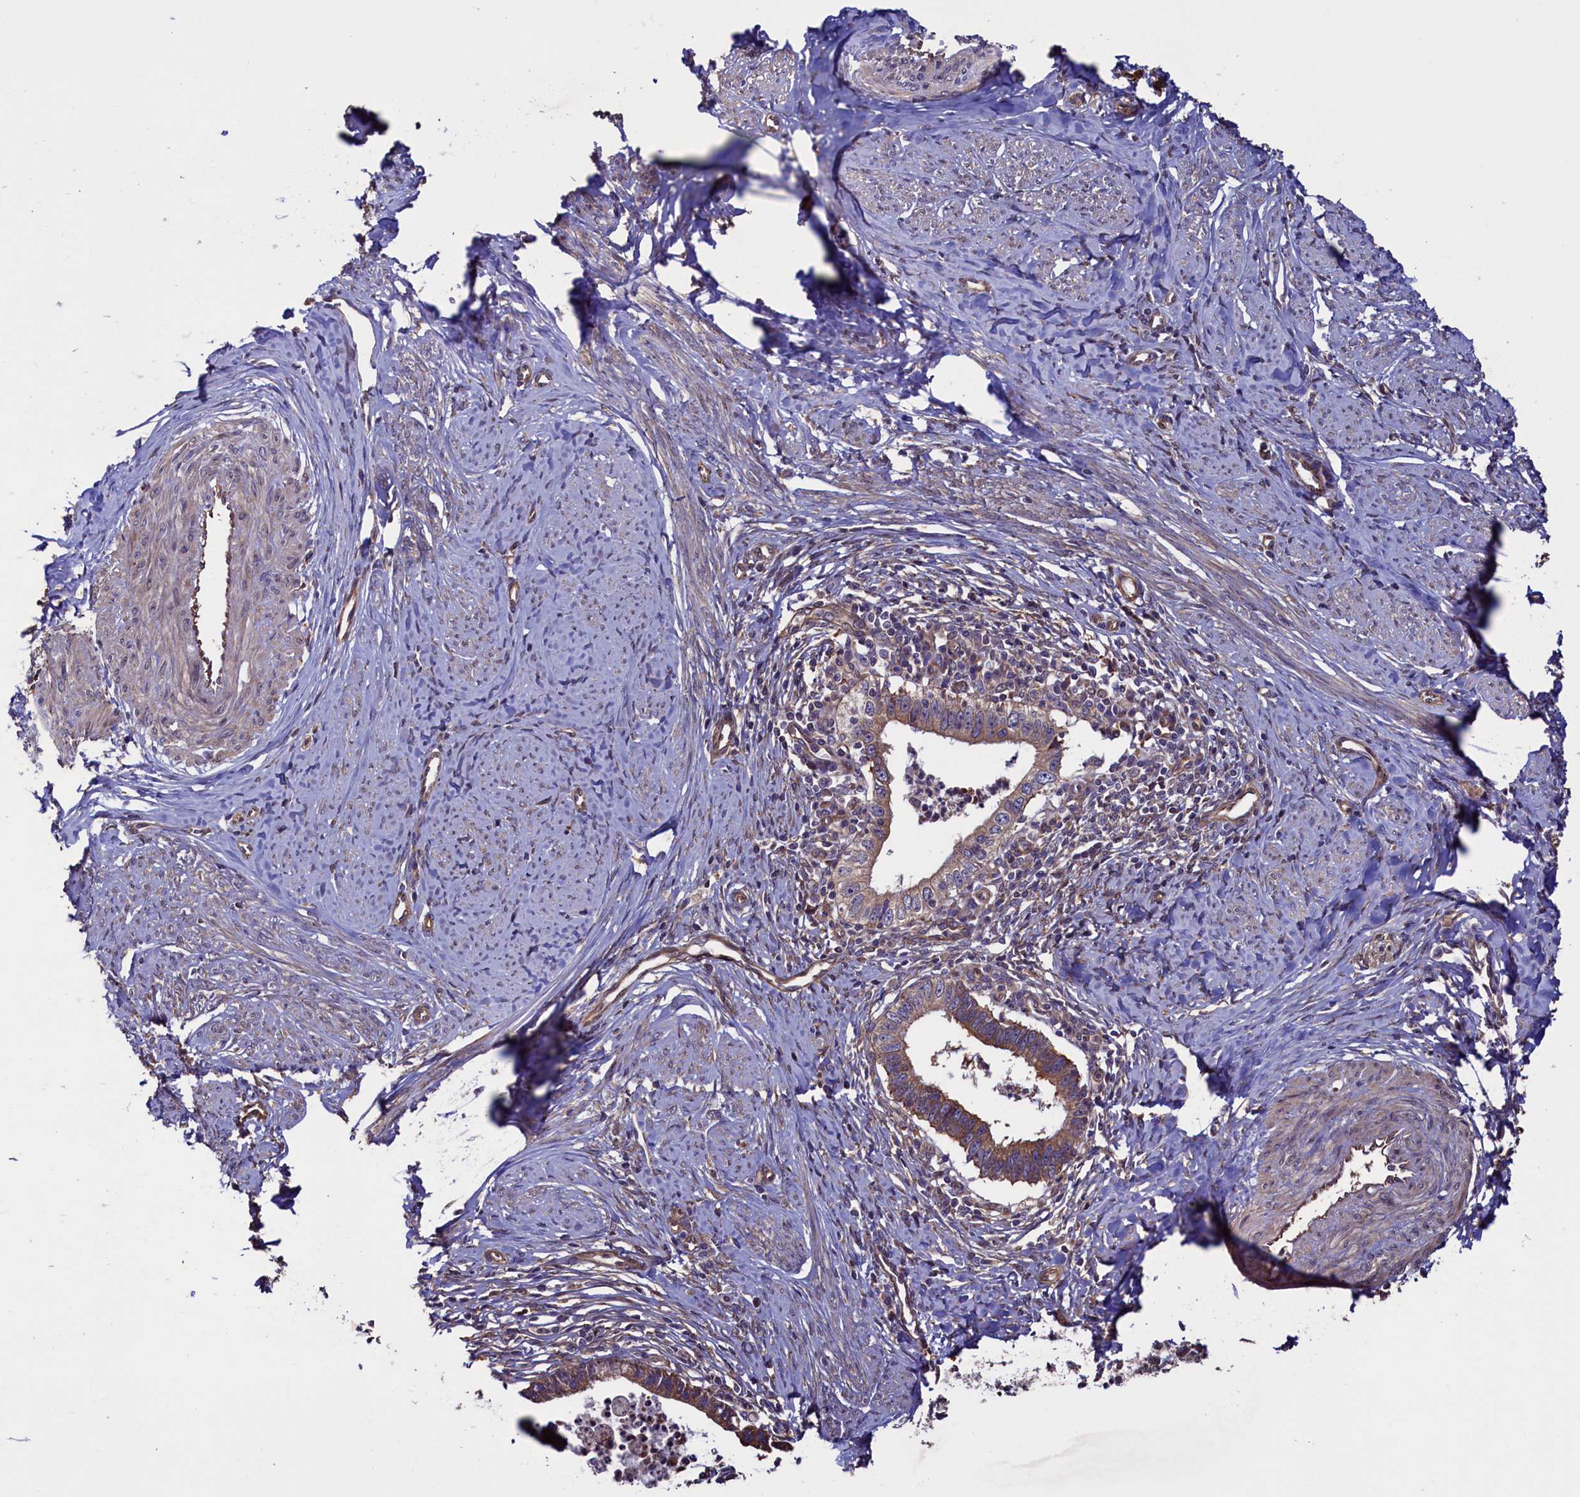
{"staining": {"intensity": "weak", "quantity": ">75%", "location": "cytoplasmic/membranous"}, "tissue": "cervical cancer", "cell_type": "Tumor cells", "image_type": "cancer", "snomed": [{"axis": "morphology", "description": "Adenocarcinoma, NOS"}, {"axis": "topography", "description": "Cervix"}], "caption": "Human cervical adenocarcinoma stained with a protein marker reveals weak staining in tumor cells.", "gene": "ATXN2L", "patient": {"sex": "female", "age": 36}}